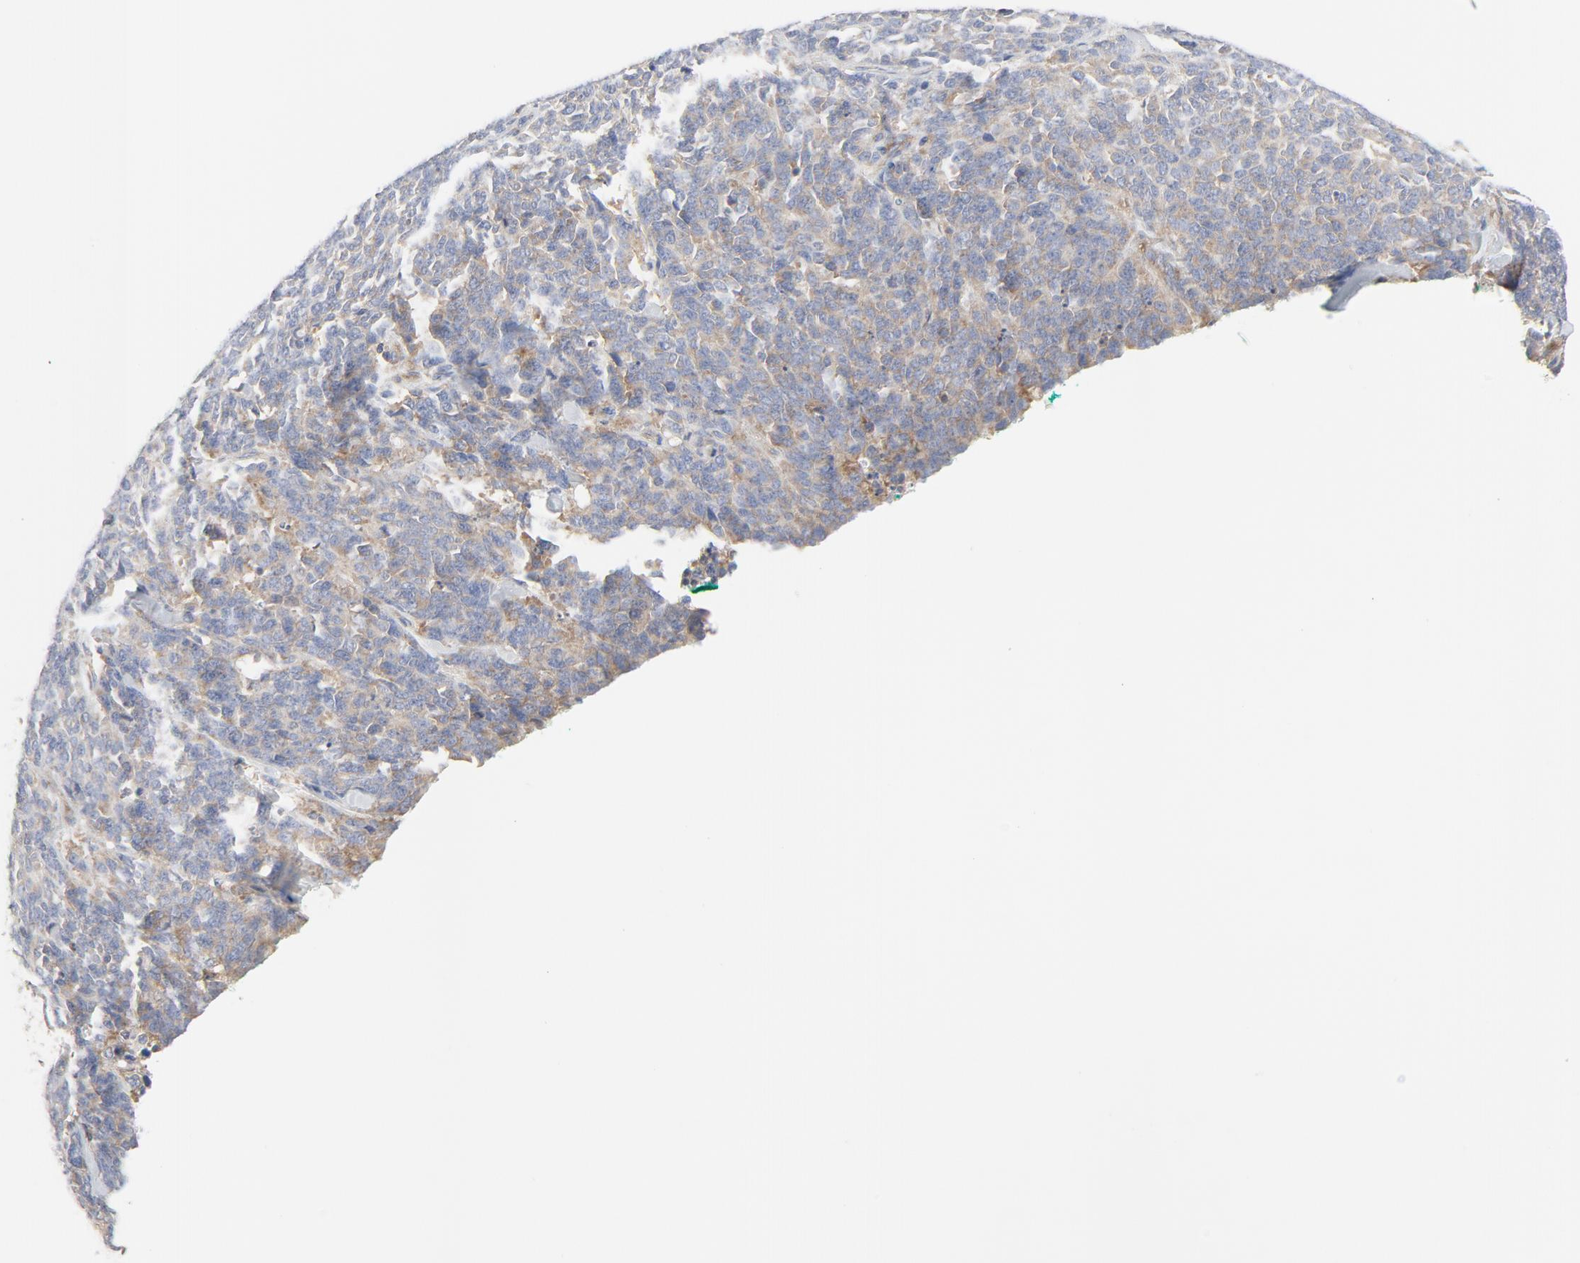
{"staining": {"intensity": "moderate", "quantity": "25%-75%", "location": "cytoplasmic/membranous"}, "tissue": "lung cancer", "cell_type": "Tumor cells", "image_type": "cancer", "snomed": [{"axis": "morphology", "description": "Neoplasm, malignant, NOS"}, {"axis": "topography", "description": "Lung"}], "caption": "This image exhibits lung cancer stained with immunohistochemistry (IHC) to label a protein in brown. The cytoplasmic/membranous of tumor cells show moderate positivity for the protein. Nuclei are counter-stained blue.", "gene": "RABEP1", "patient": {"sex": "female", "age": 58}}